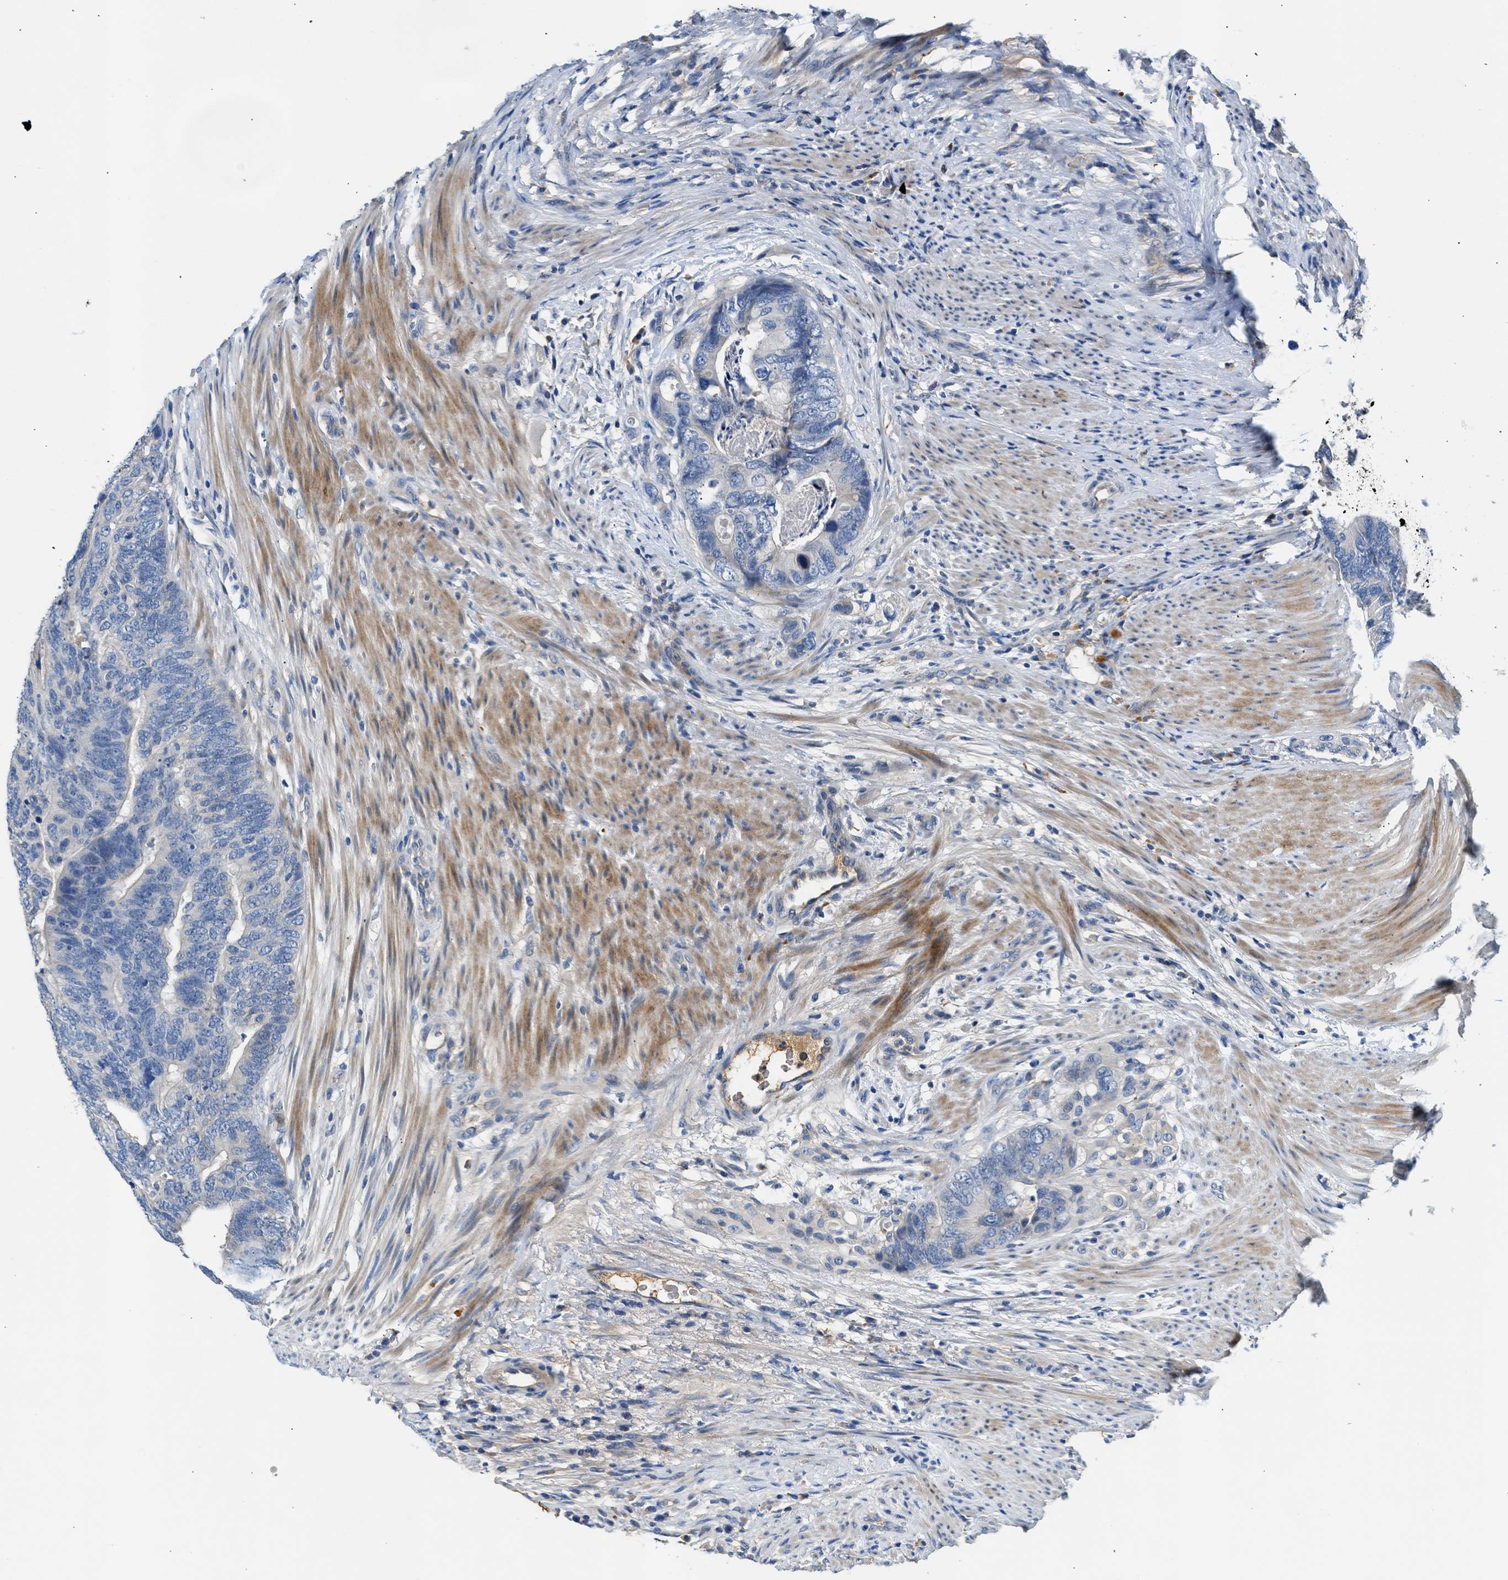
{"staining": {"intensity": "negative", "quantity": "none", "location": "none"}, "tissue": "colorectal cancer", "cell_type": "Tumor cells", "image_type": "cancer", "snomed": [{"axis": "morphology", "description": "Adenocarcinoma, NOS"}, {"axis": "topography", "description": "Colon"}], "caption": "IHC image of neoplastic tissue: colorectal cancer (adenocarcinoma) stained with DAB (3,3'-diaminobenzidine) shows no significant protein staining in tumor cells.", "gene": "RWDD2B", "patient": {"sex": "female", "age": 67}}